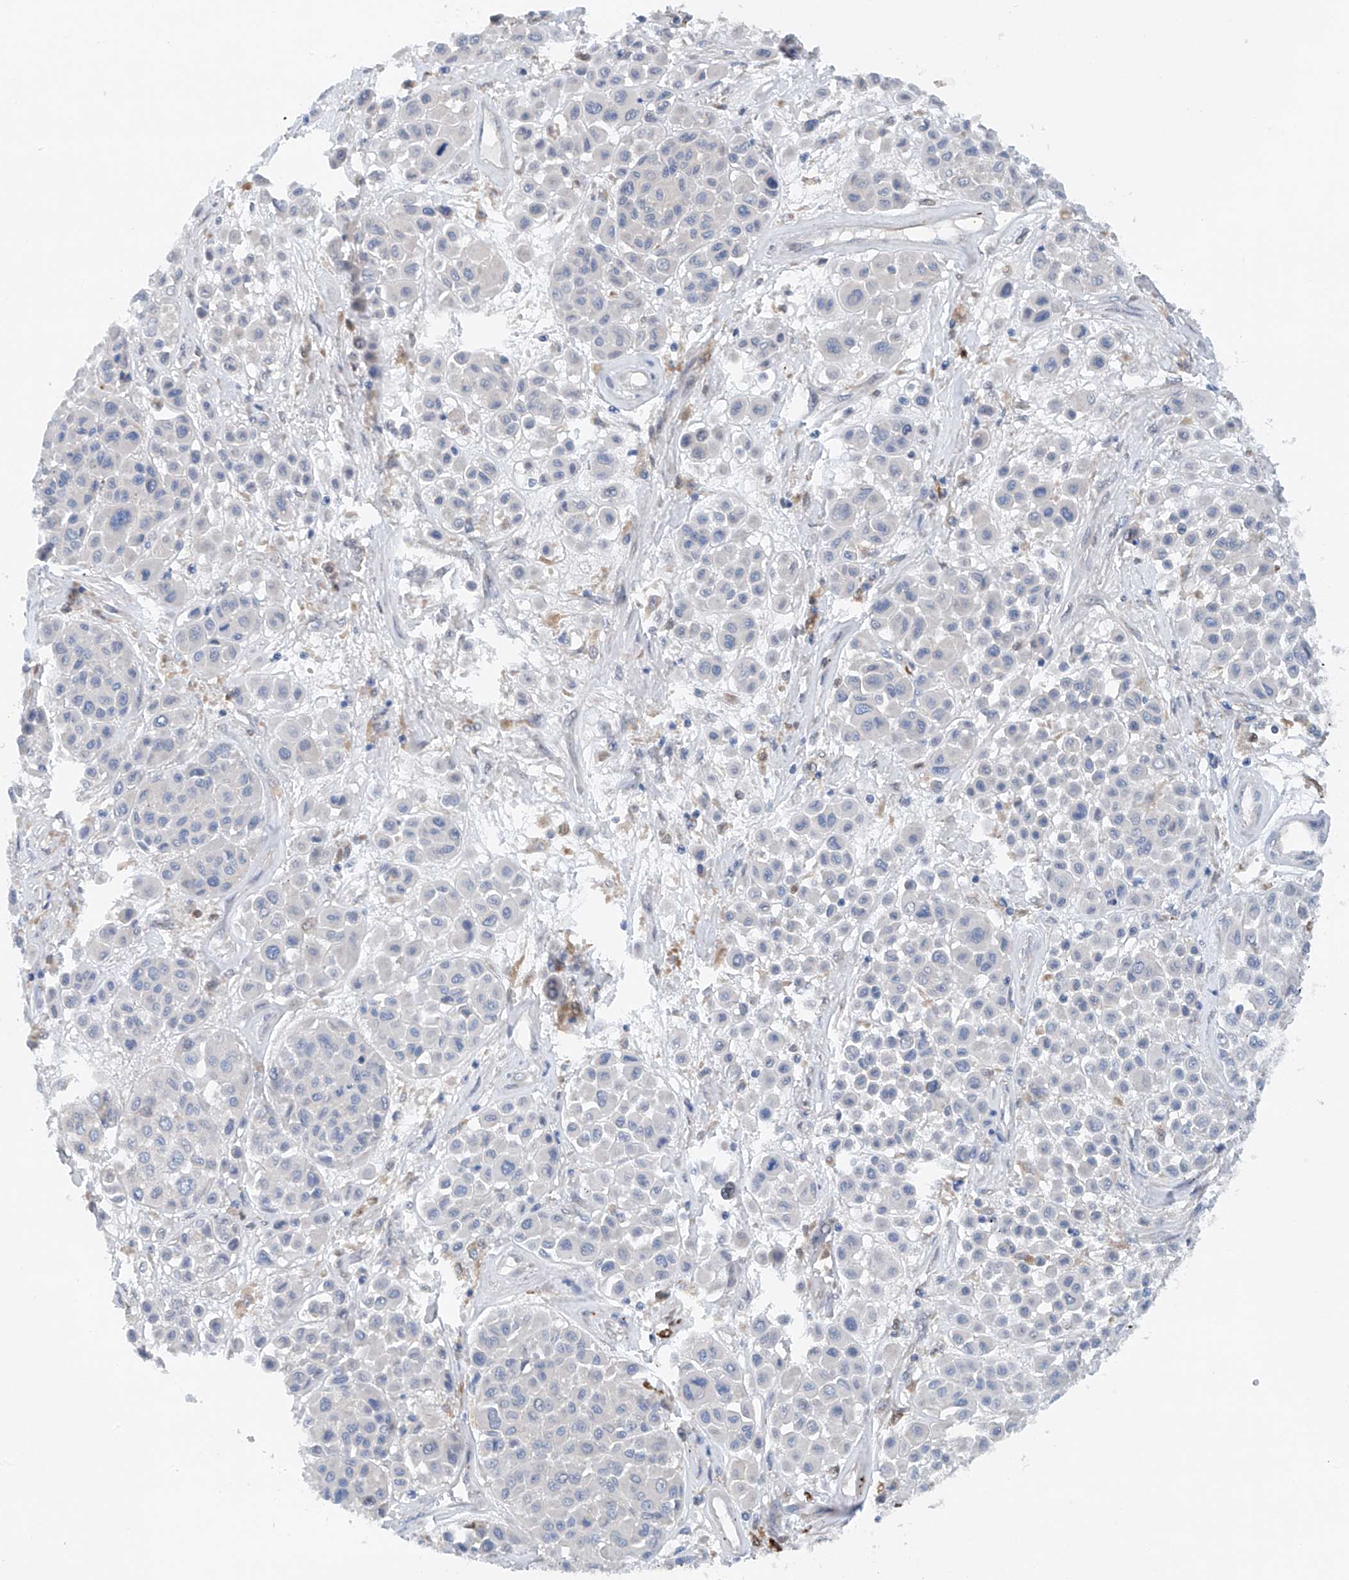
{"staining": {"intensity": "negative", "quantity": "none", "location": "none"}, "tissue": "melanoma", "cell_type": "Tumor cells", "image_type": "cancer", "snomed": [{"axis": "morphology", "description": "Malignant melanoma, Metastatic site"}, {"axis": "topography", "description": "Soft tissue"}], "caption": "This is an immunohistochemistry photomicrograph of malignant melanoma (metastatic site). There is no positivity in tumor cells.", "gene": "CEP85L", "patient": {"sex": "male", "age": 41}}